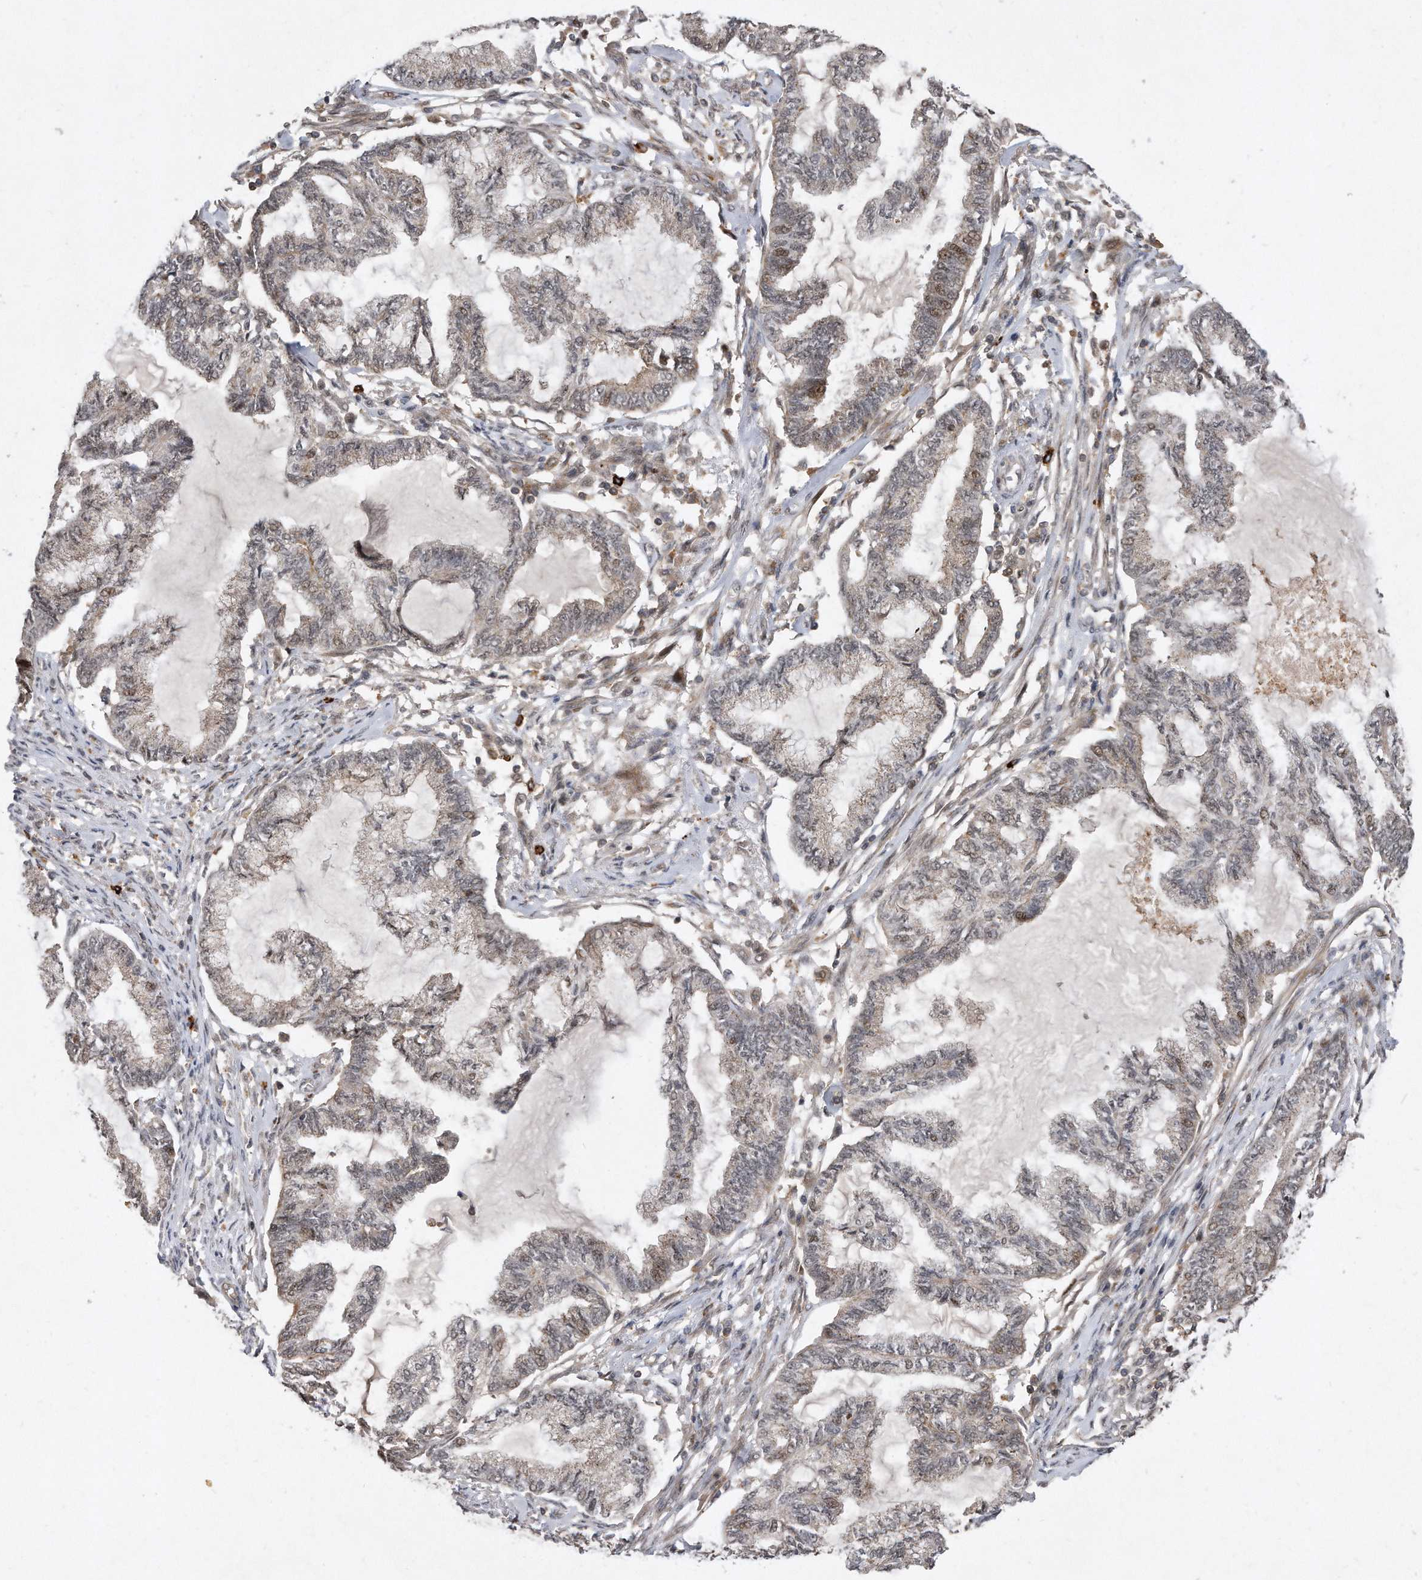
{"staining": {"intensity": "weak", "quantity": "25%-75%", "location": "cytoplasmic/membranous,nuclear"}, "tissue": "endometrial cancer", "cell_type": "Tumor cells", "image_type": "cancer", "snomed": [{"axis": "morphology", "description": "Adenocarcinoma, NOS"}, {"axis": "topography", "description": "Endometrium"}], "caption": "A photomicrograph of endometrial cancer stained for a protein reveals weak cytoplasmic/membranous and nuclear brown staining in tumor cells.", "gene": "PGBD2", "patient": {"sex": "female", "age": 86}}